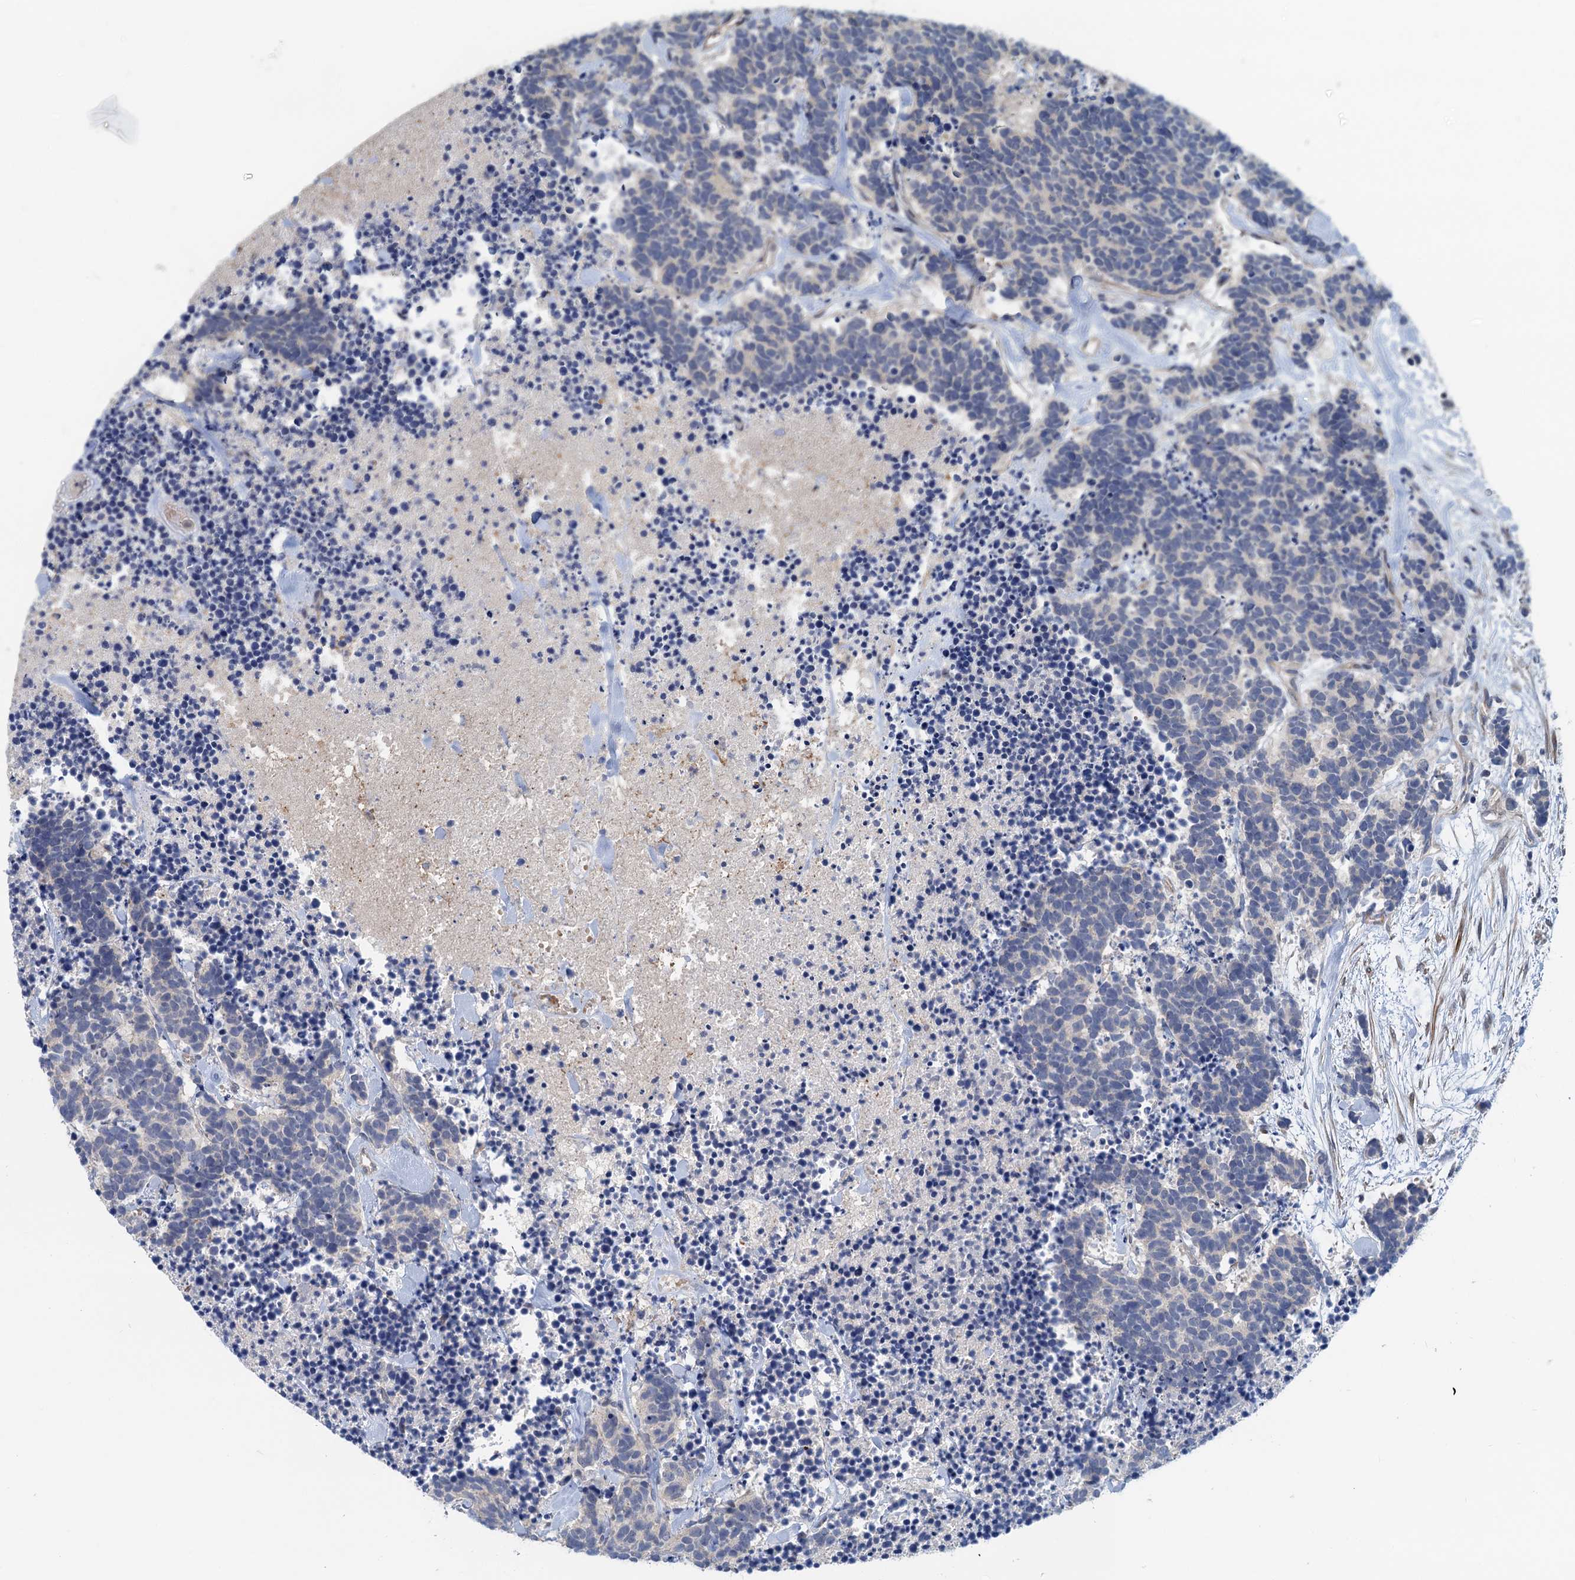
{"staining": {"intensity": "negative", "quantity": "none", "location": "none"}, "tissue": "carcinoid", "cell_type": "Tumor cells", "image_type": "cancer", "snomed": [{"axis": "morphology", "description": "Carcinoma, NOS"}, {"axis": "morphology", "description": "Carcinoid, malignant, NOS"}, {"axis": "topography", "description": "Prostate"}], "caption": "The image demonstrates no staining of tumor cells in carcinoid.", "gene": "MYO16", "patient": {"sex": "male", "age": 57}}